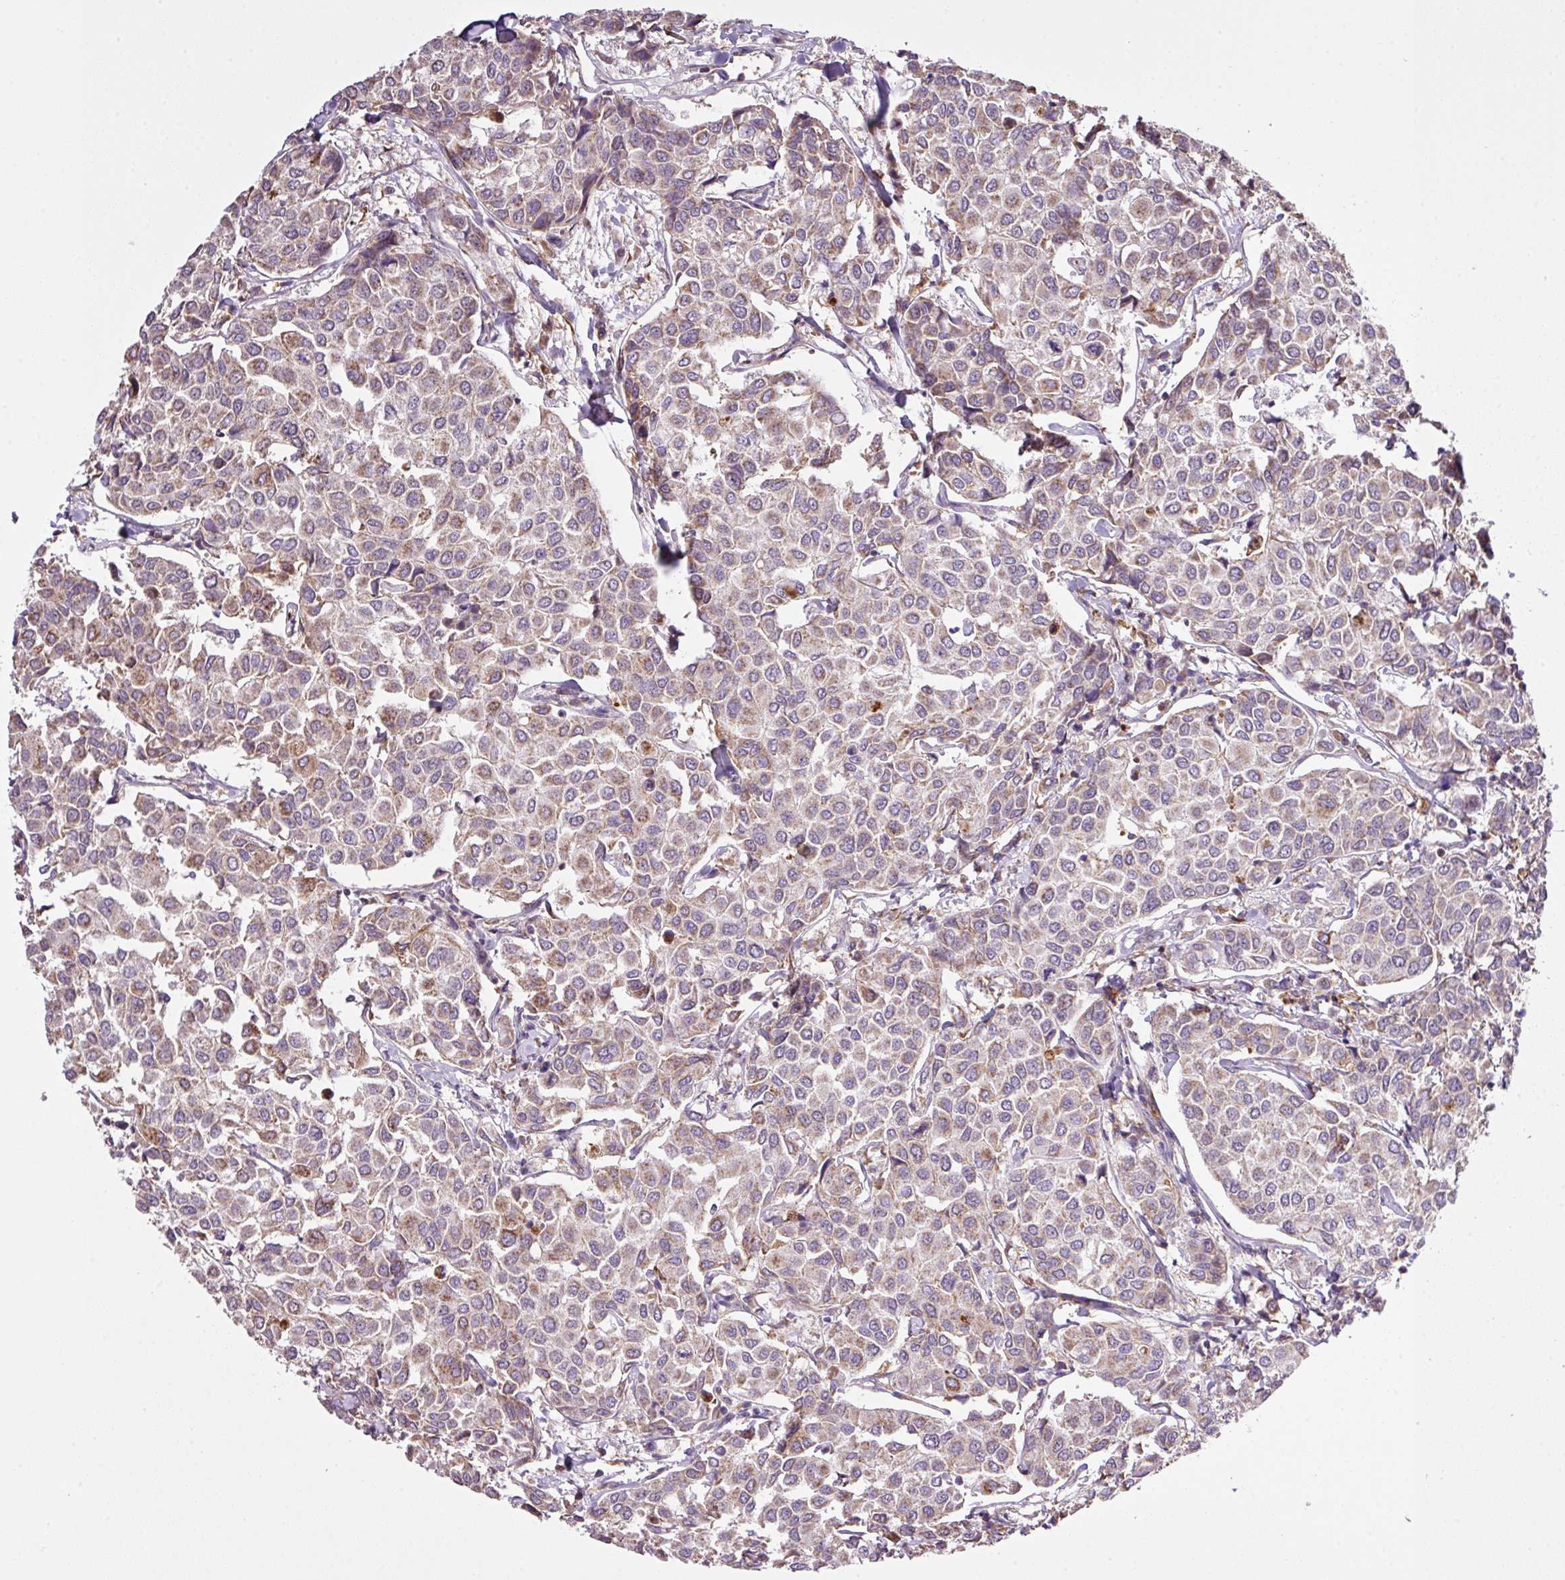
{"staining": {"intensity": "moderate", "quantity": "25%-75%", "location": "cytoplasmic/membranous"}, "tissue": "breast cancer", "cell_type": "Tumor cells", "image_type": "cancer", "snomed": [{"axis": "morphology", "description": "Duct carcinoma"}, {"axis": "topography", "description": "Breast"}], "caption": "Moderate cytoplasmic/membranous protein staining is appreciated in about 25%-75% of tumor cells in breast intraductal carcinoma.", "gene": "SMCO4", "patient": {"sex": "female", "age": 55}}